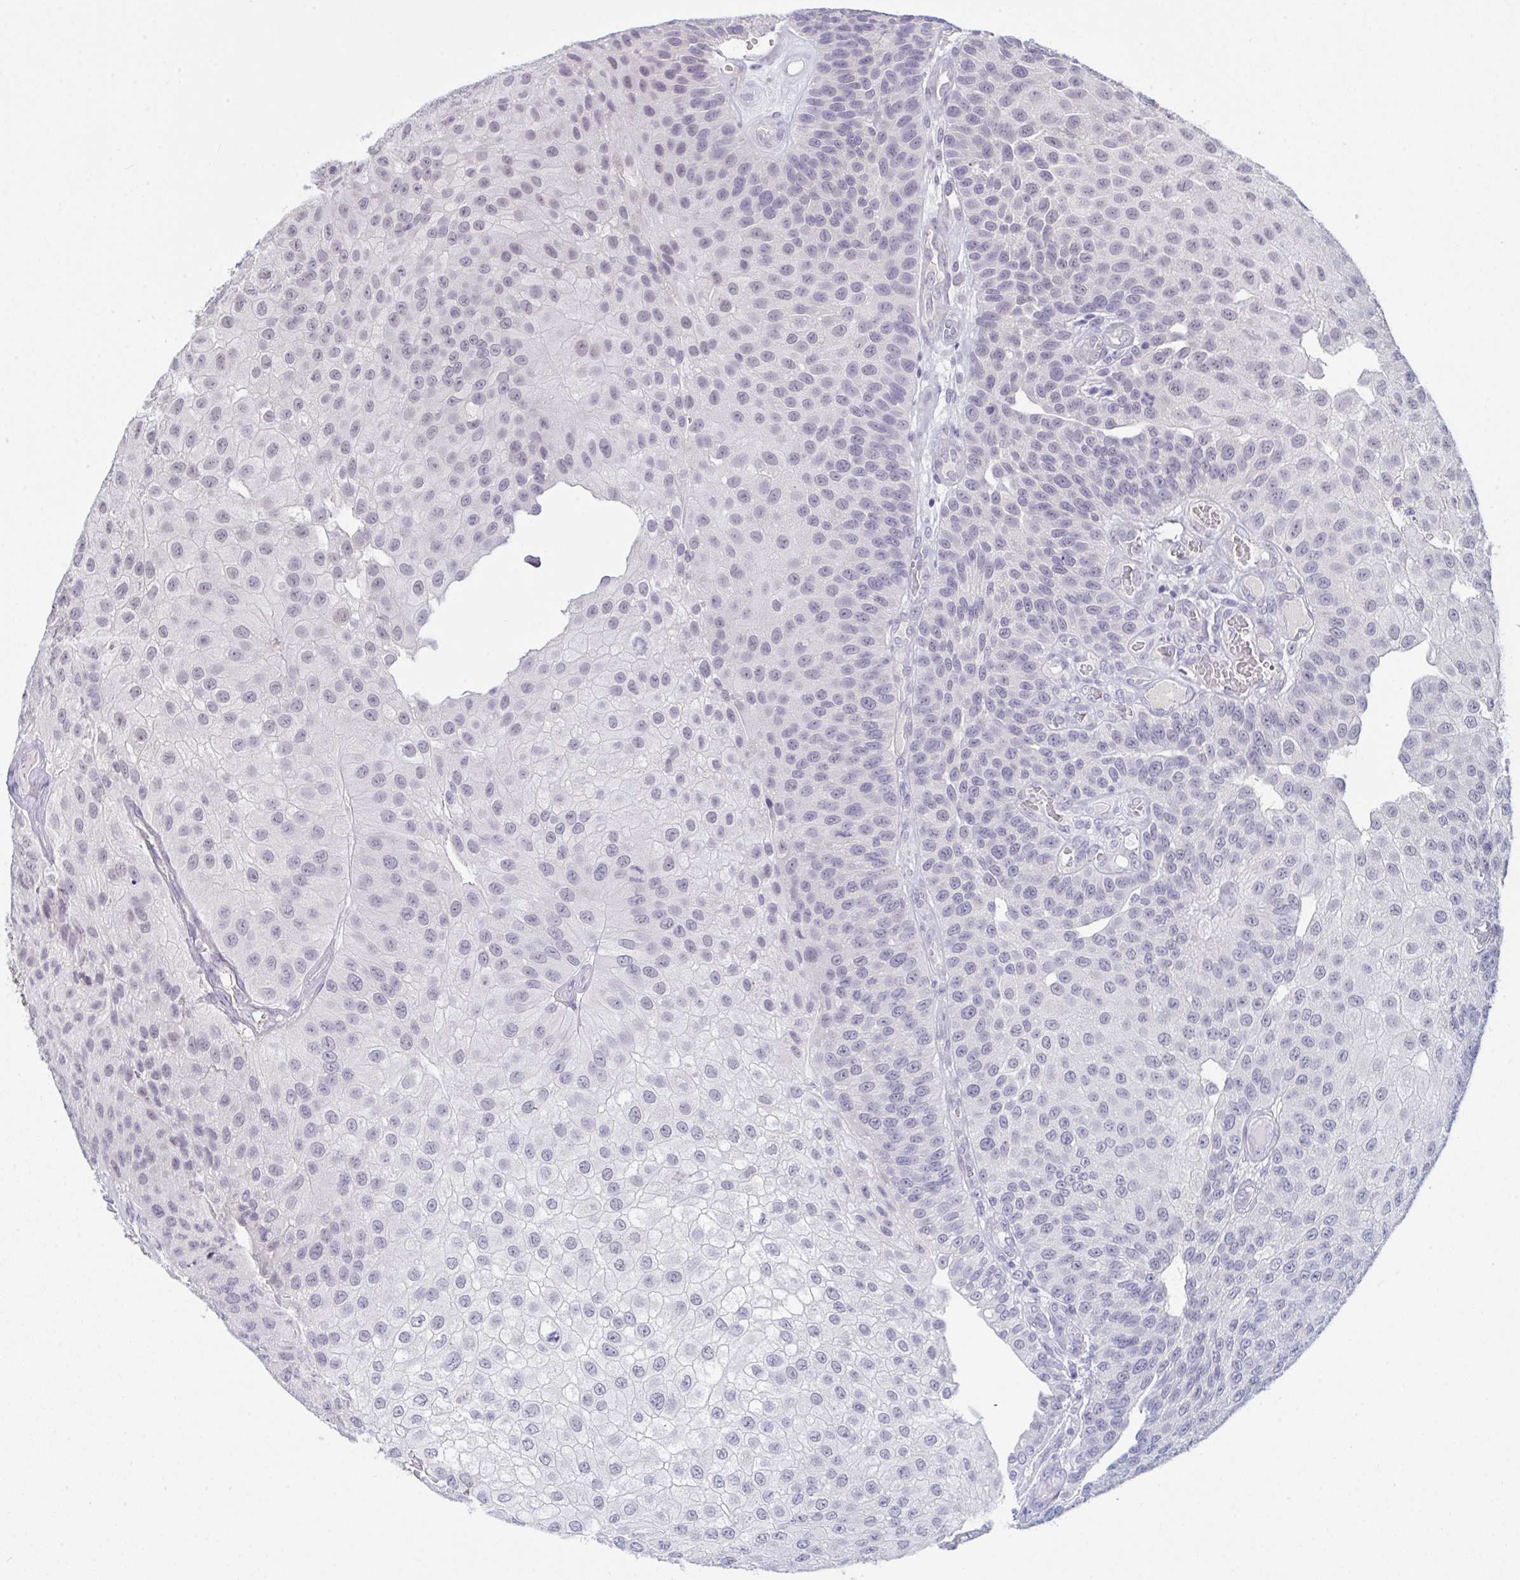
{"staining": {"intensity": "negative", "quantity": "none", "location": "none"}, "tissue": "urothelial cancer", "cell_type": "Tumor cells", "image_type": "cancer", "snomed": [{"axis": "morphology", "description": "Urothelial carcinoma, NOS"}, {"axis": "topography", "description": "Urinary bladder"}], "caption": "Image shows no significant protein expression in tumor cells of transitional cell carcinoma.", "gene": "ZNF784", "patient": {"sex": "male", "age": 87}}